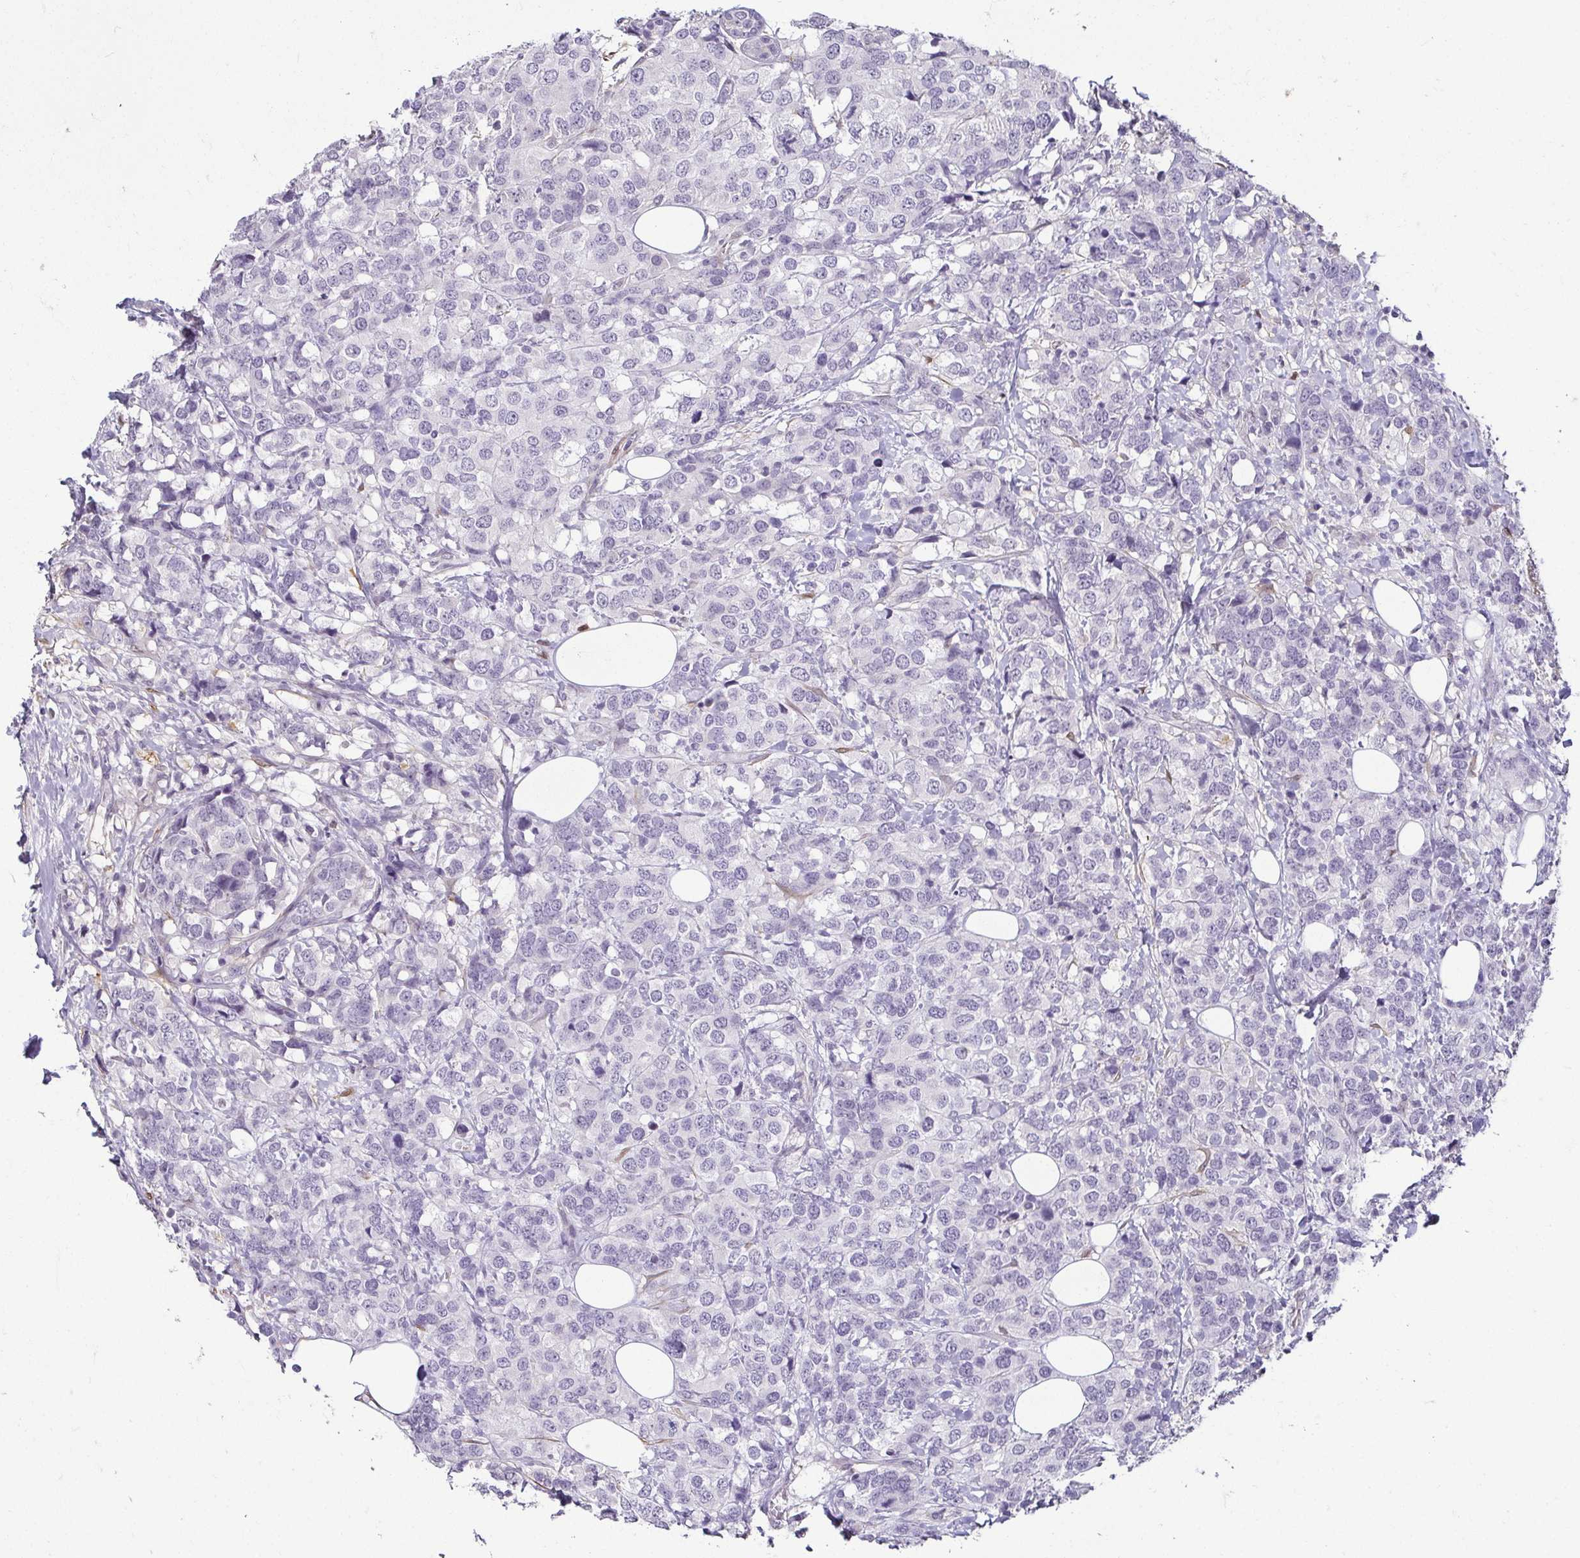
{"staining": {"intensity": "negative", "quantity": "none", "location": "none"}, "tissue": "breast cancer", "cell_type": "Tumor cells", "image_type": "cancer", "snomed": [{"axis": "morphology", "description": "Lobular carcinoma"}, {"axis": "topography", "description": "Breast"}], "caption": "Immunohistochemical staining of human lobular carcinoma (breast) shows no significant expression in tumor cells.", "gene": "HOPX", "patient": {"sex": "female", "age": 59}}